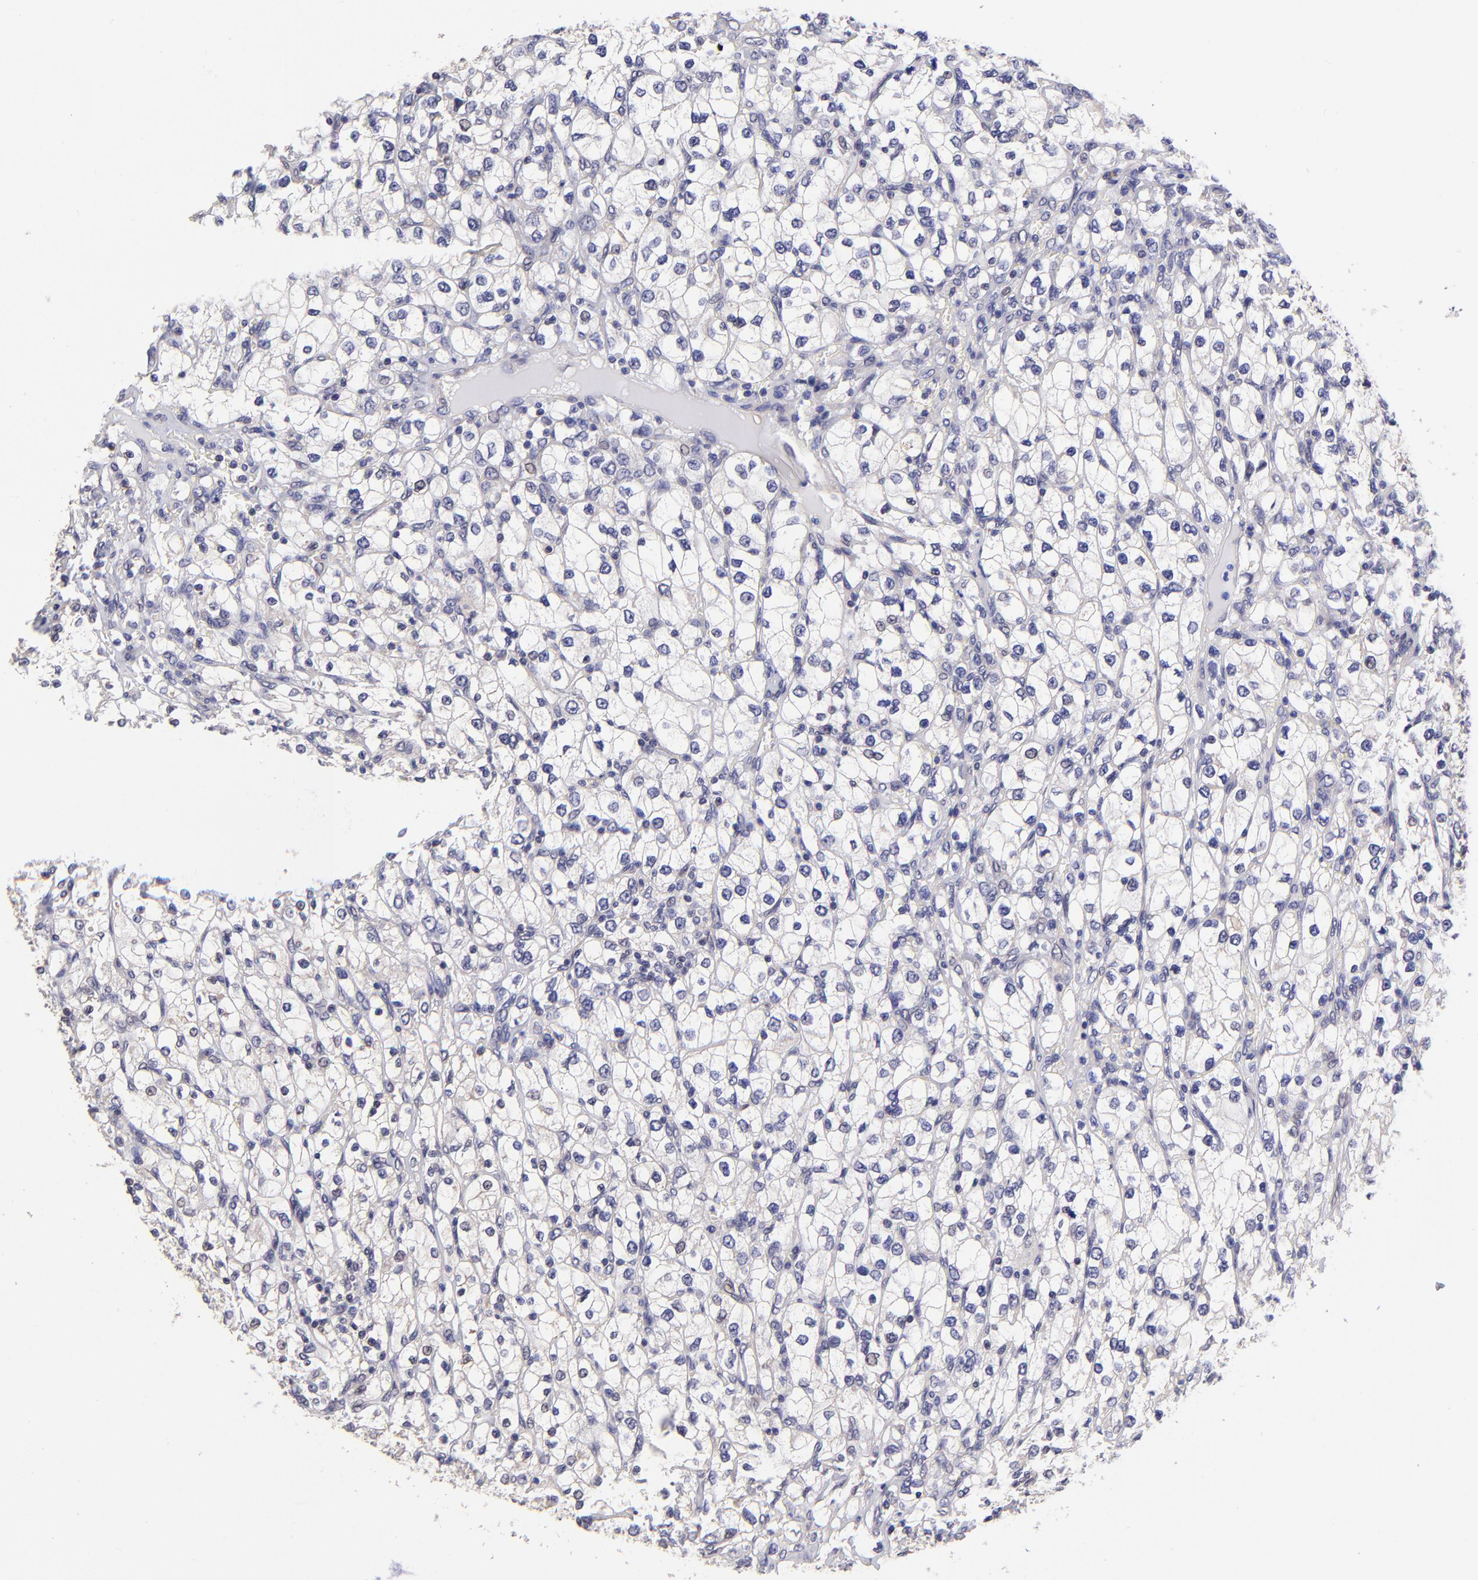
{"staining": {"intensity": "negative", "quantity": "none", "location": "none"}, "tissue": "renal cancer", "cell_type": "Tumor cells", "image_type": "cancer", "snomed": [{"axis": "morphology", "description": "Adenocarcinoma, NOS"}, {"axis": "topography", "description": "Kidney"}], "caption": "Tumor cells are negative for brown protein staining in adenocarcinoma (renal).", "gene": "NSF", "patient": {"sex": "female", "age": 62}}